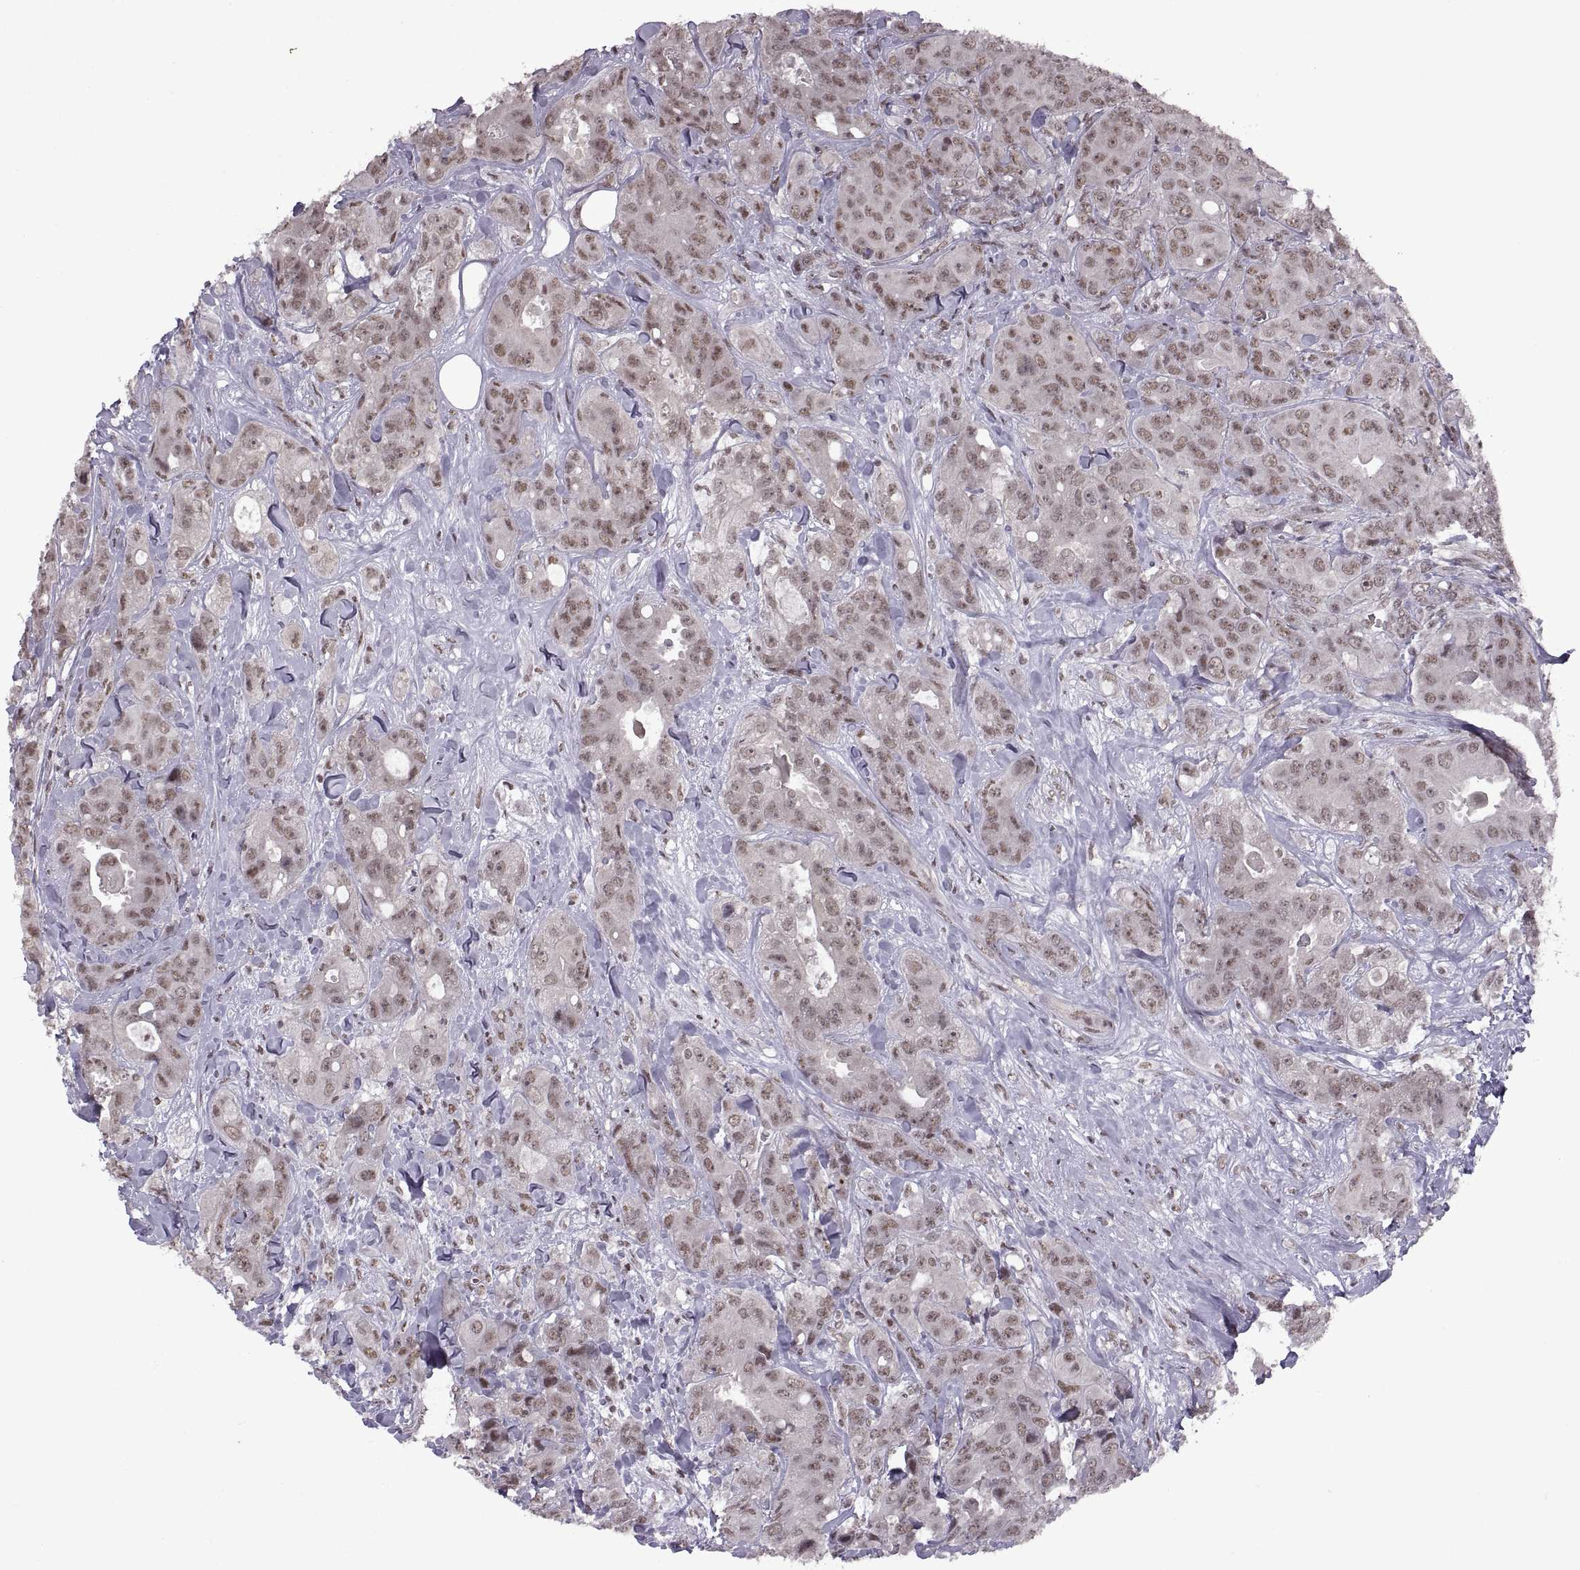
{"staining": {"intensity": "weak", "quantity": ">75%", "location": "nuclear"}, "tissue": "breast cancer", "cell_type": "Tumor cells", "image_type": "cancer", "snomed": [{"axis": "morphology", "description": "Duct carcinoma"}, {"axis": "topography", "description": "Breast"}], "caption": "Immunohistochemical staining of breast cancer (invasive ductal carcinoma) reveals low levels of weak nuclear expression in approximately >75% of tumor cells.", "gene": "MT1E", "patient": {"sex": "female", "age": 43}}